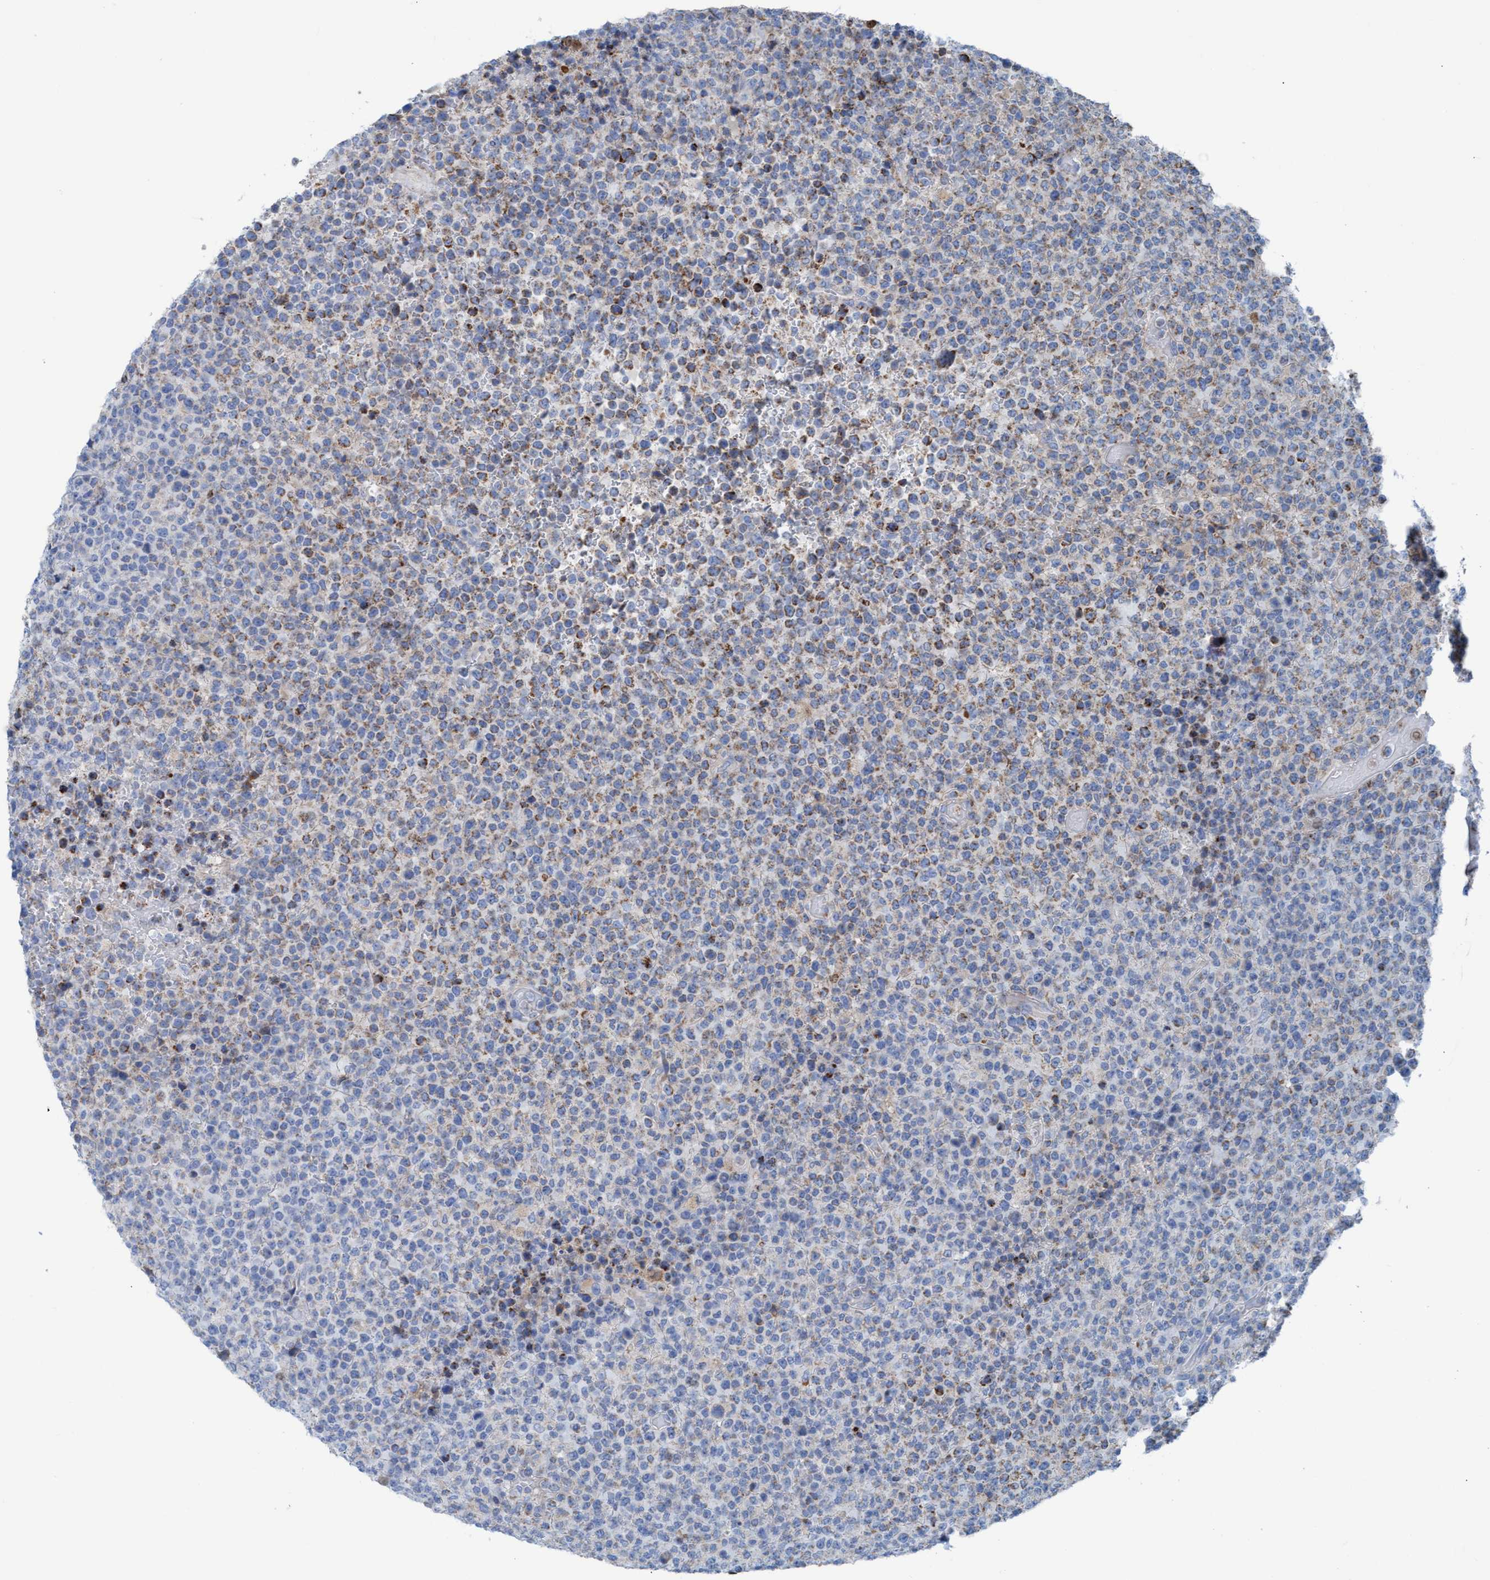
{"staining": {"intensity": "moderate", "quantity": "25%-75%", "location": "cytoplasmic/membranous"}, "tissue": "lymphoma", "cell_type": "Tumor cells", "image_type": "cancer", "snomed": [{"axis": "morphology", "description": "Malignant lymphoma, non-Hodgkin's type, High grade"}, {"axis": "topography", "description": "Lymph node"}], "caption": "This is a photomicrograph of immunohistochemistry (IHC) staining of lymphoma, which shows moderate positivity in the cytoplasmic/membranous of tumor cells.", "gene": "GGA3", "patient": {"sex": "male", "age": 13}}